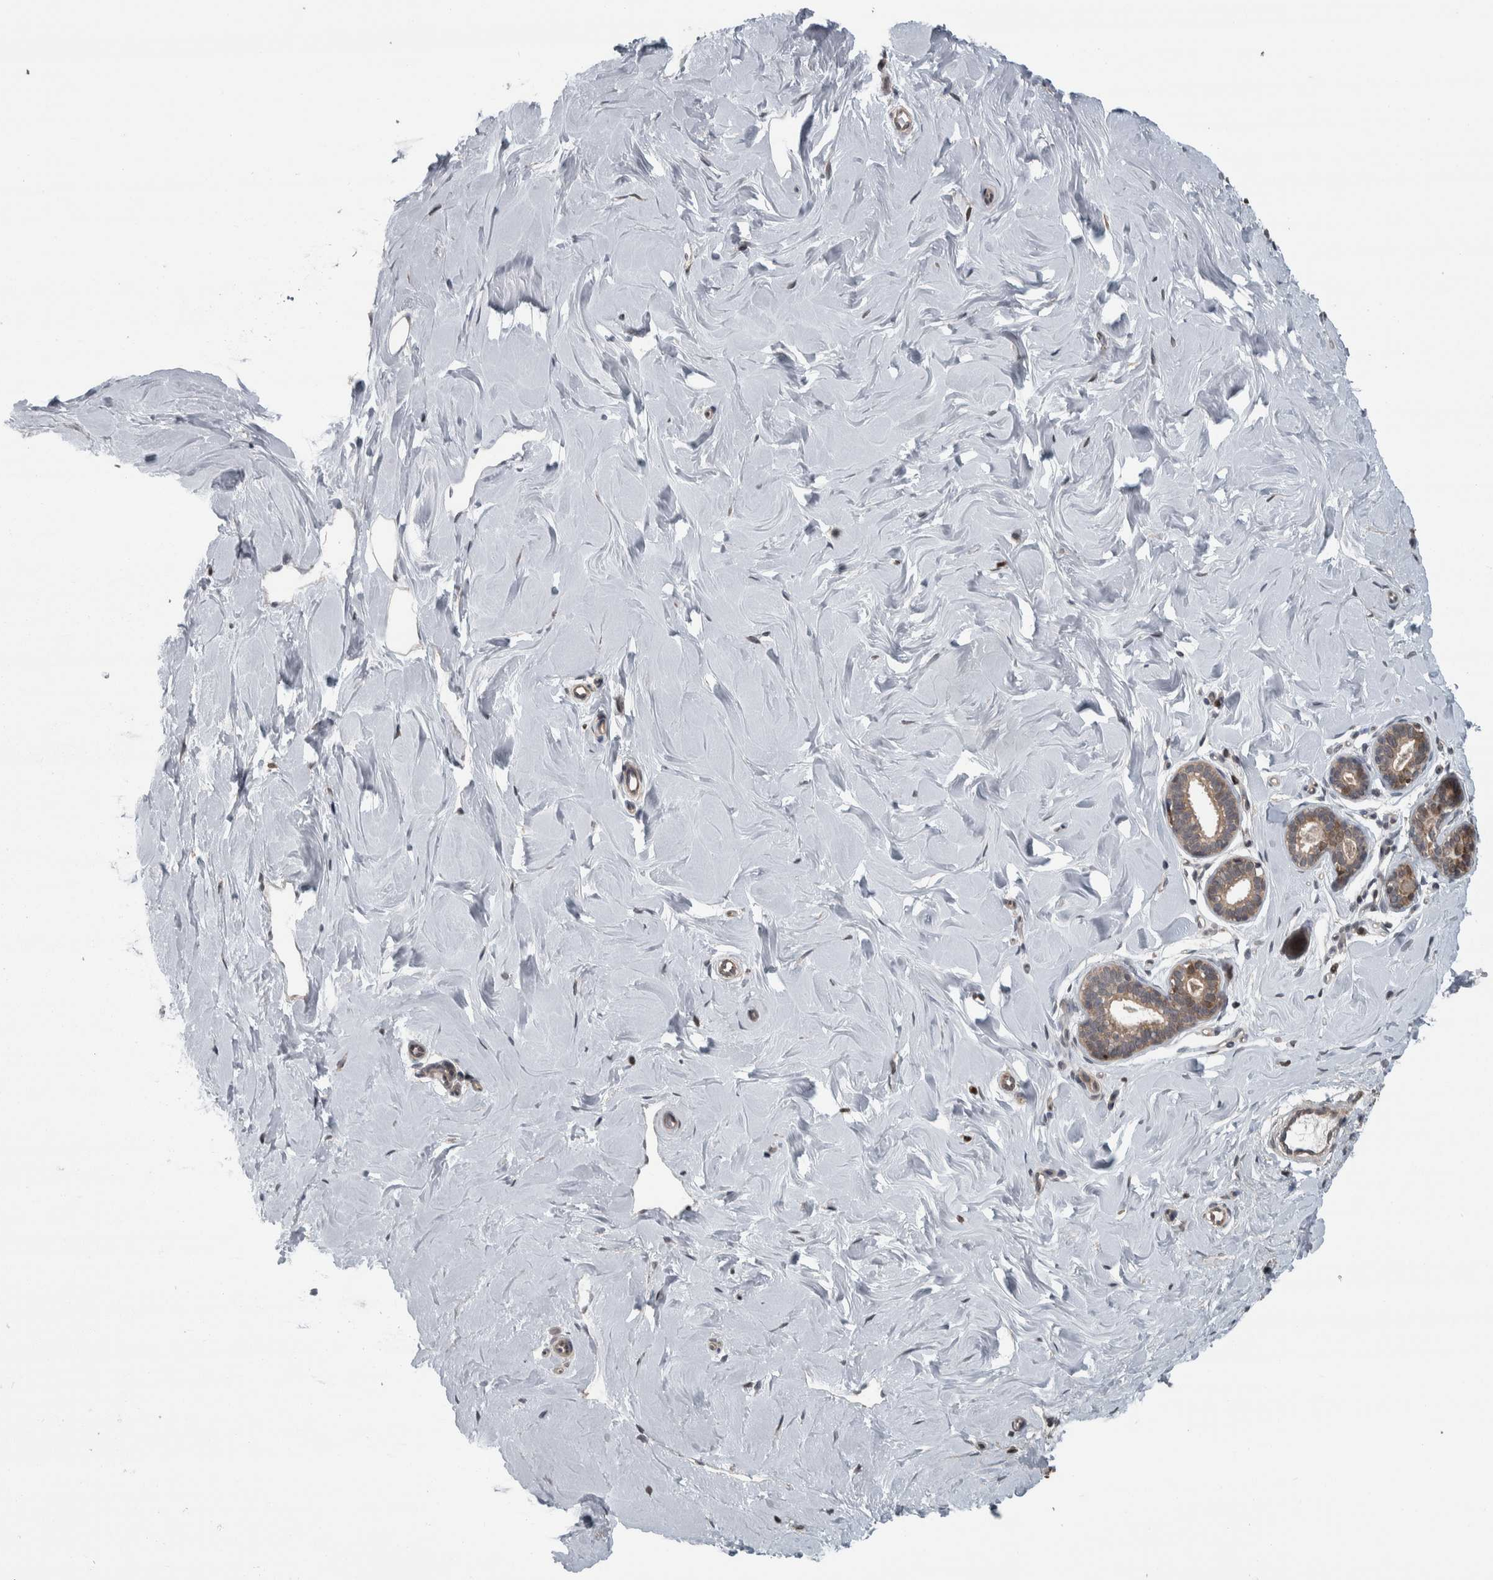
{"staining": {"intensity": "negative", "quantity": "none", "location": "none"}, "tissue": "breast", "cell_type": "Adipocytes", "image_type": "normal", "snomed": [{"axis": "morphology", "description": "Normal tissue, NOS"}, {"axis": "topography", "description": "Breast"}], "caption": "An image of breast stained for a protein demonstrates no brown staining in adipocytes.", "gene": "CWC27", "patient": {"sex": "female", "age": 23}}